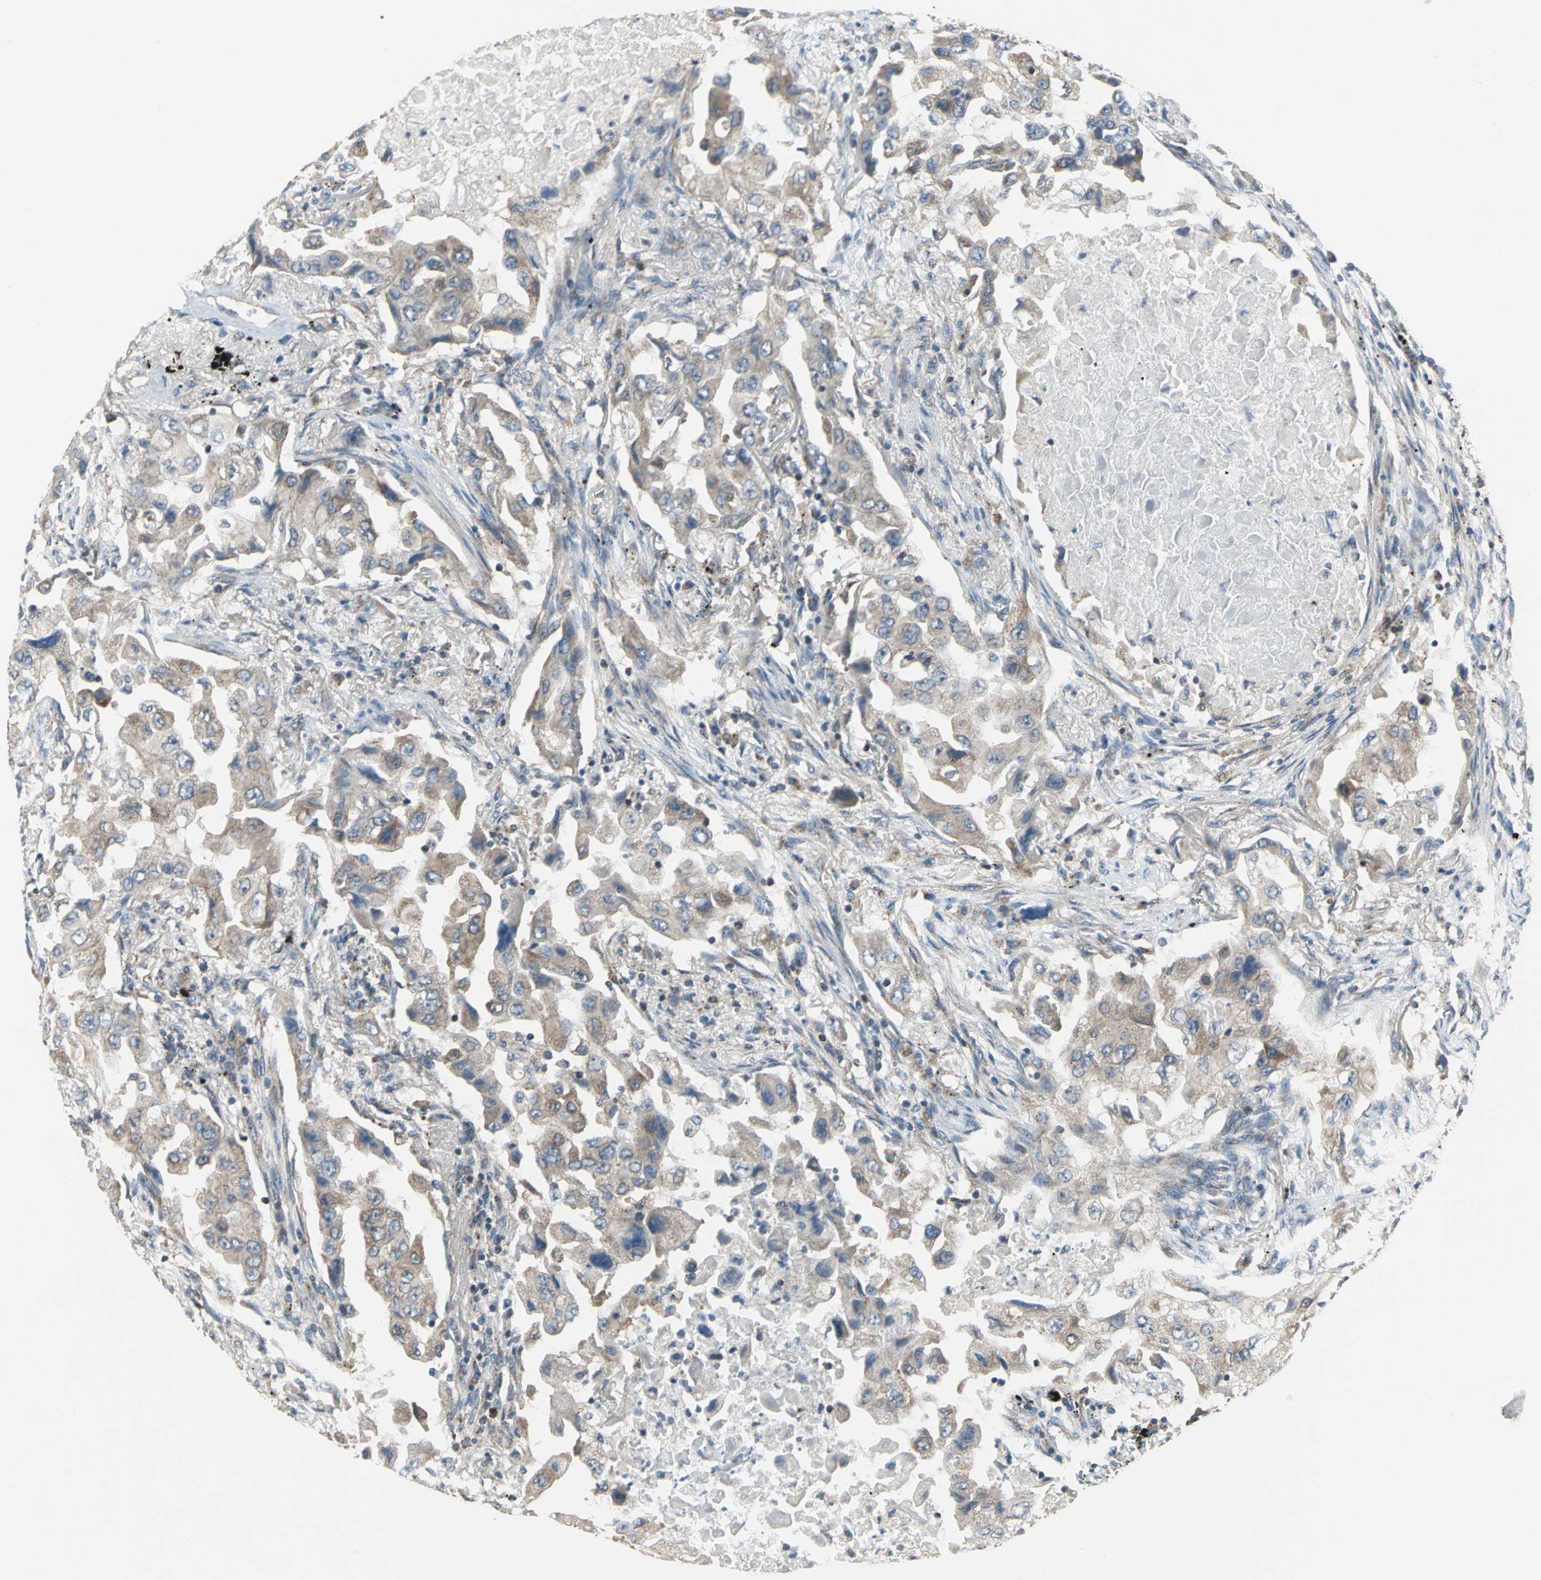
{"staining": {"intensity": "moderate", "quantity": ">75%", "location": "cytoplasmic/membranous"}, "tissue": "lung cancer", "cell_type": "Tumor cells", "image_type": "cancer", "snomed": [{"axis": "morphology", "description": "Adenocarcinoma, NOS"}, {"axis": "topography", "description": "Lung"}], "caption": "The image demonstrates immunohistochemical staining of lung cancer (adenocarcinoma). There is moderate cytoplasmic/membranous expression is seen in approximately >75% of tumor cells.", "gene": "TRAK1", "patient": {"sex": "female", "age": 65}}